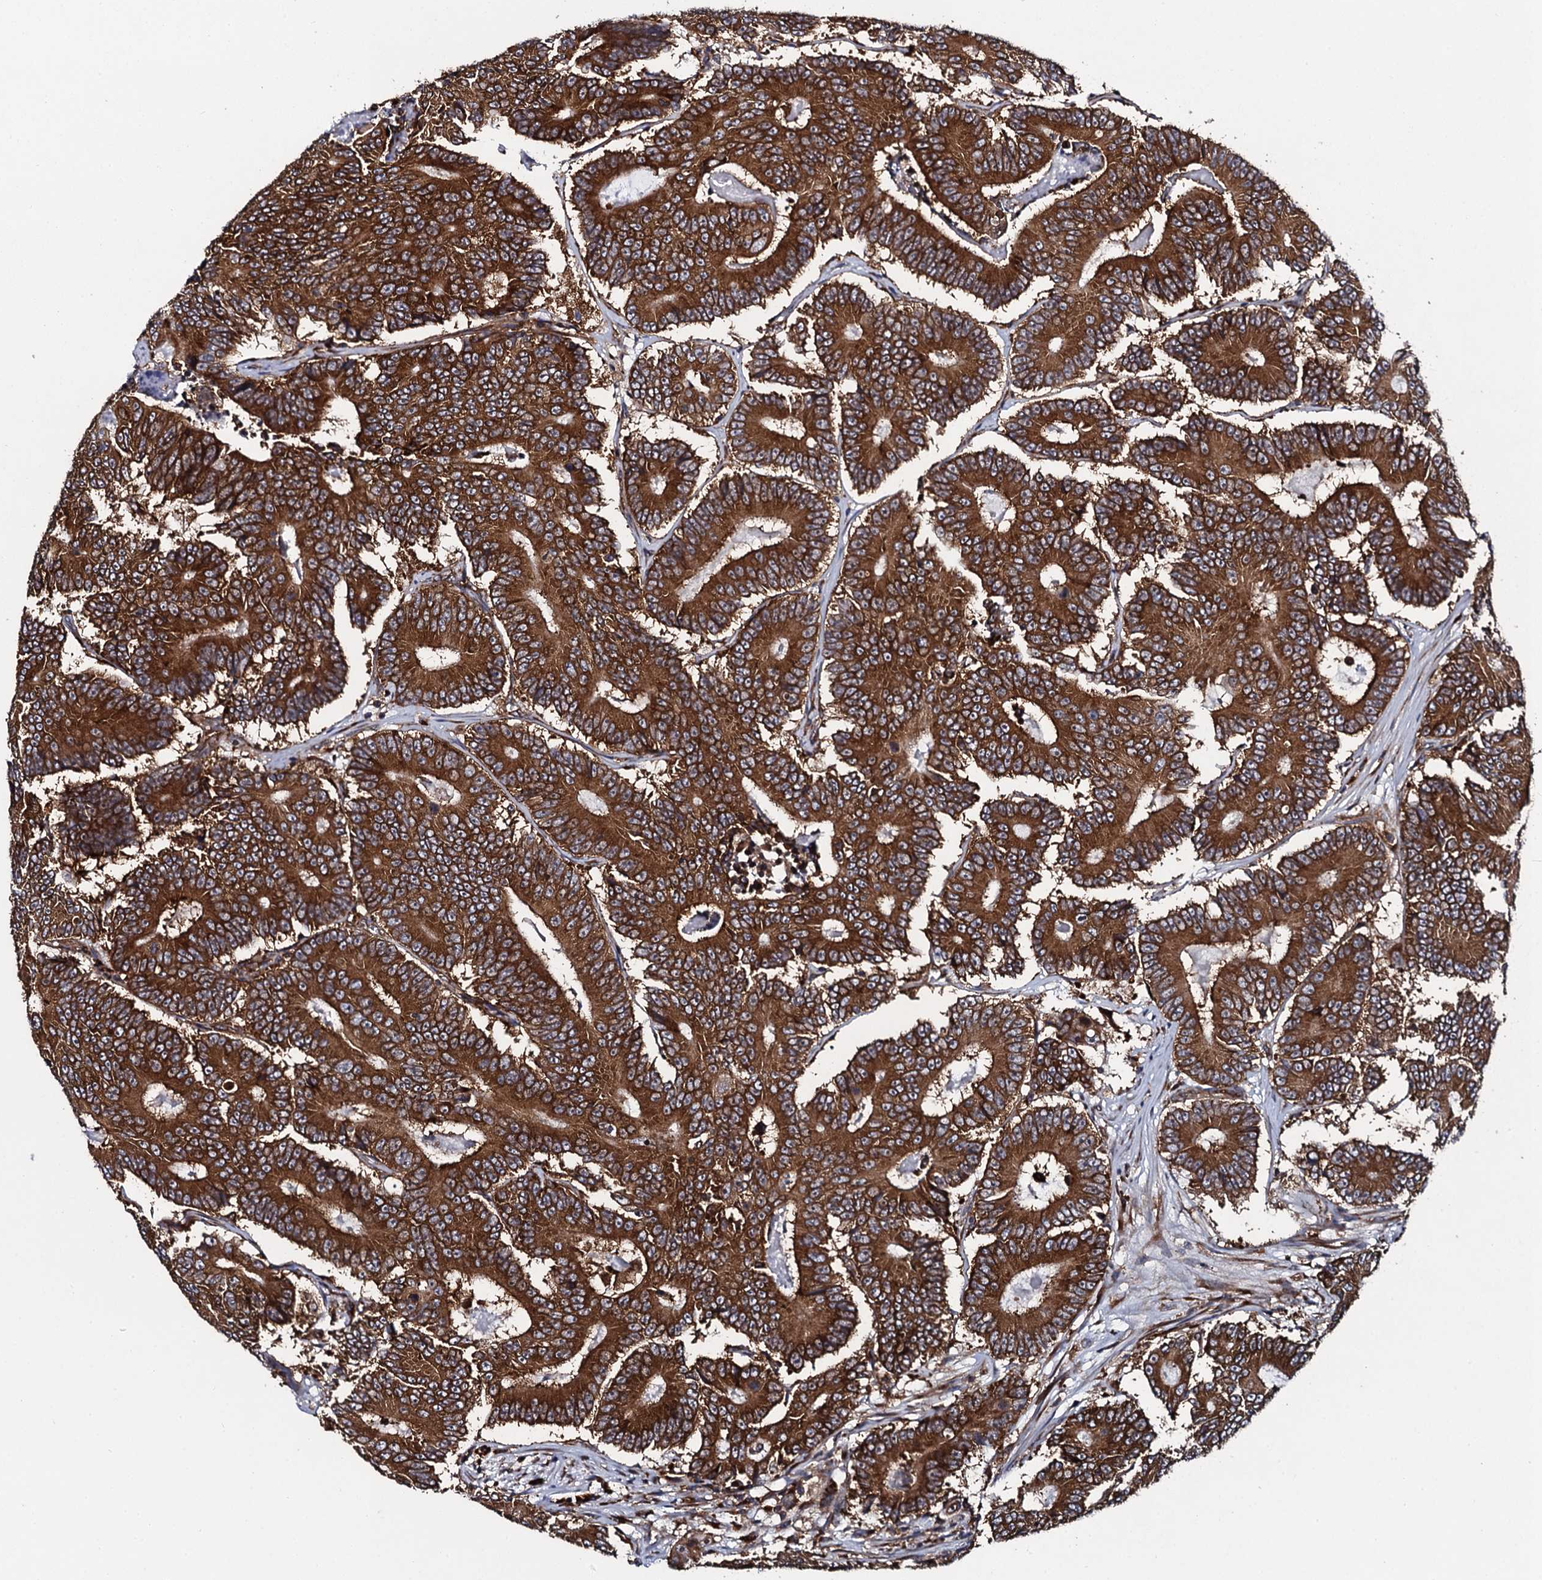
{"staining": {"intensity": "strong", "quantity": ">75%", "location": "cytoplasmic/membranous"}, "tissue": "colorectal cancer", "cell_type": "Tumor cells", "image_type": "cancer", "snomed": [{"axis": "morphology", "description": "Adenocarcinoma, NOS"}, {"axis": "topography", "description": "Colon"}], "caption": "An immunohistochemistry (IHC) histopathology image of tumor tissue is shown. Protein staining in brown highlights strong cytoplasmic/membranous positivity in colorectal adenocarcinoma within tumor cells.", "gene": "SPTY2D1", "patient": {"sex": "male", "age": 83}}